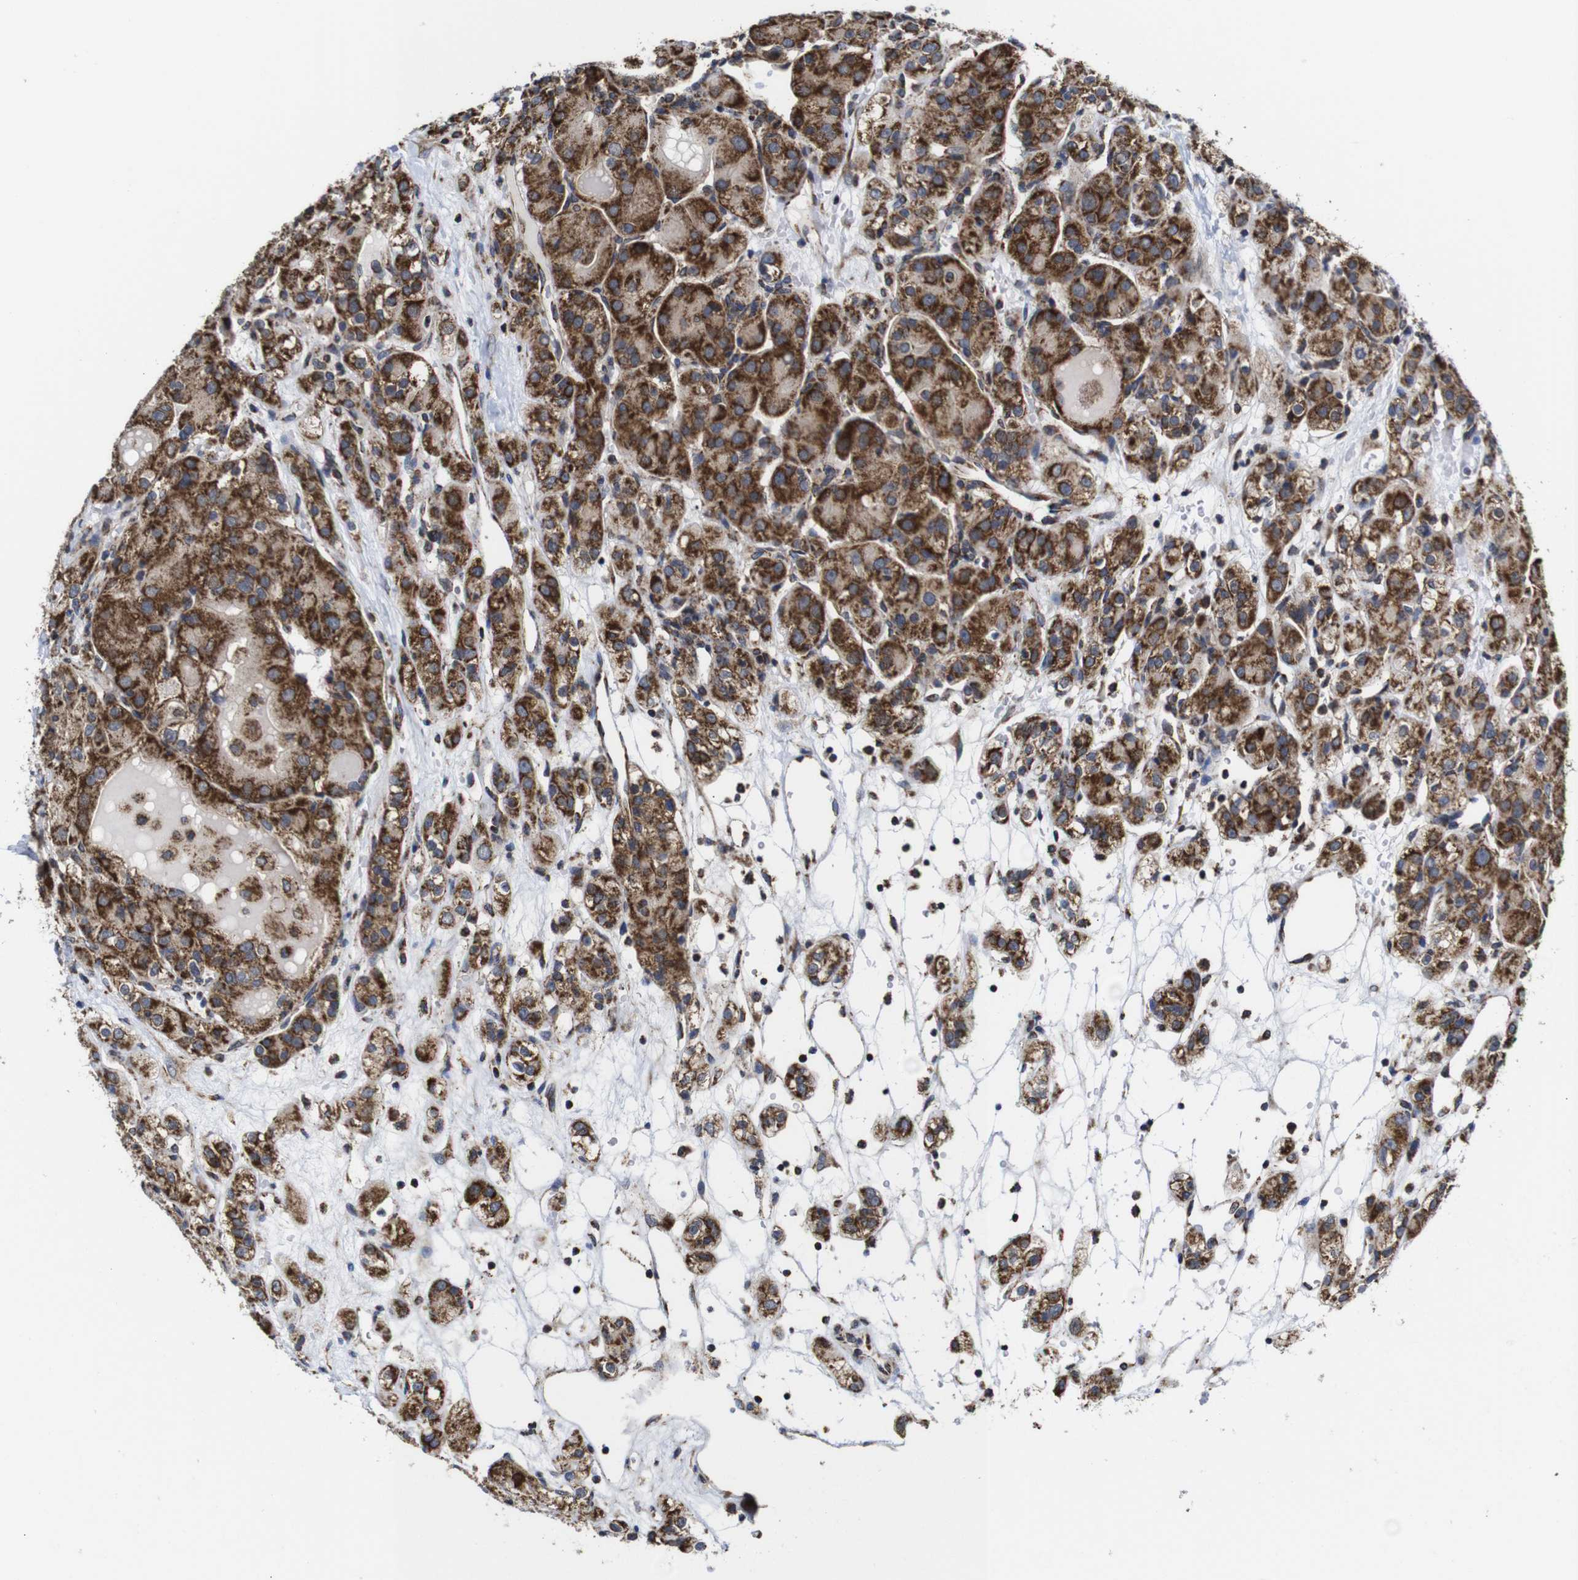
{"staining": {"intensity": "strong", "quantity": ">75%", "location": "cytoplasmic/membranous"}, "tissue": "renal cancer", "cell_type": "Tumor cells", "image_type": "cancer", "snomed": [{"axis": "morphology", "description": "Normal tissue, NOS"}, {"axis": "morphology", "description": "Adenocarcinoma, NOS"}, {"axis": "topography", "description": "Kidney"}], "caption": "This histopathology image displays immunohistochemistry staining of renal cancer (adenocarcinoma), with high strong cytoplasmic/membranous positivity in about >75% of tumor cells.", "gene": "C17orf80", "patient": {"sex": "male", "age": 61}}